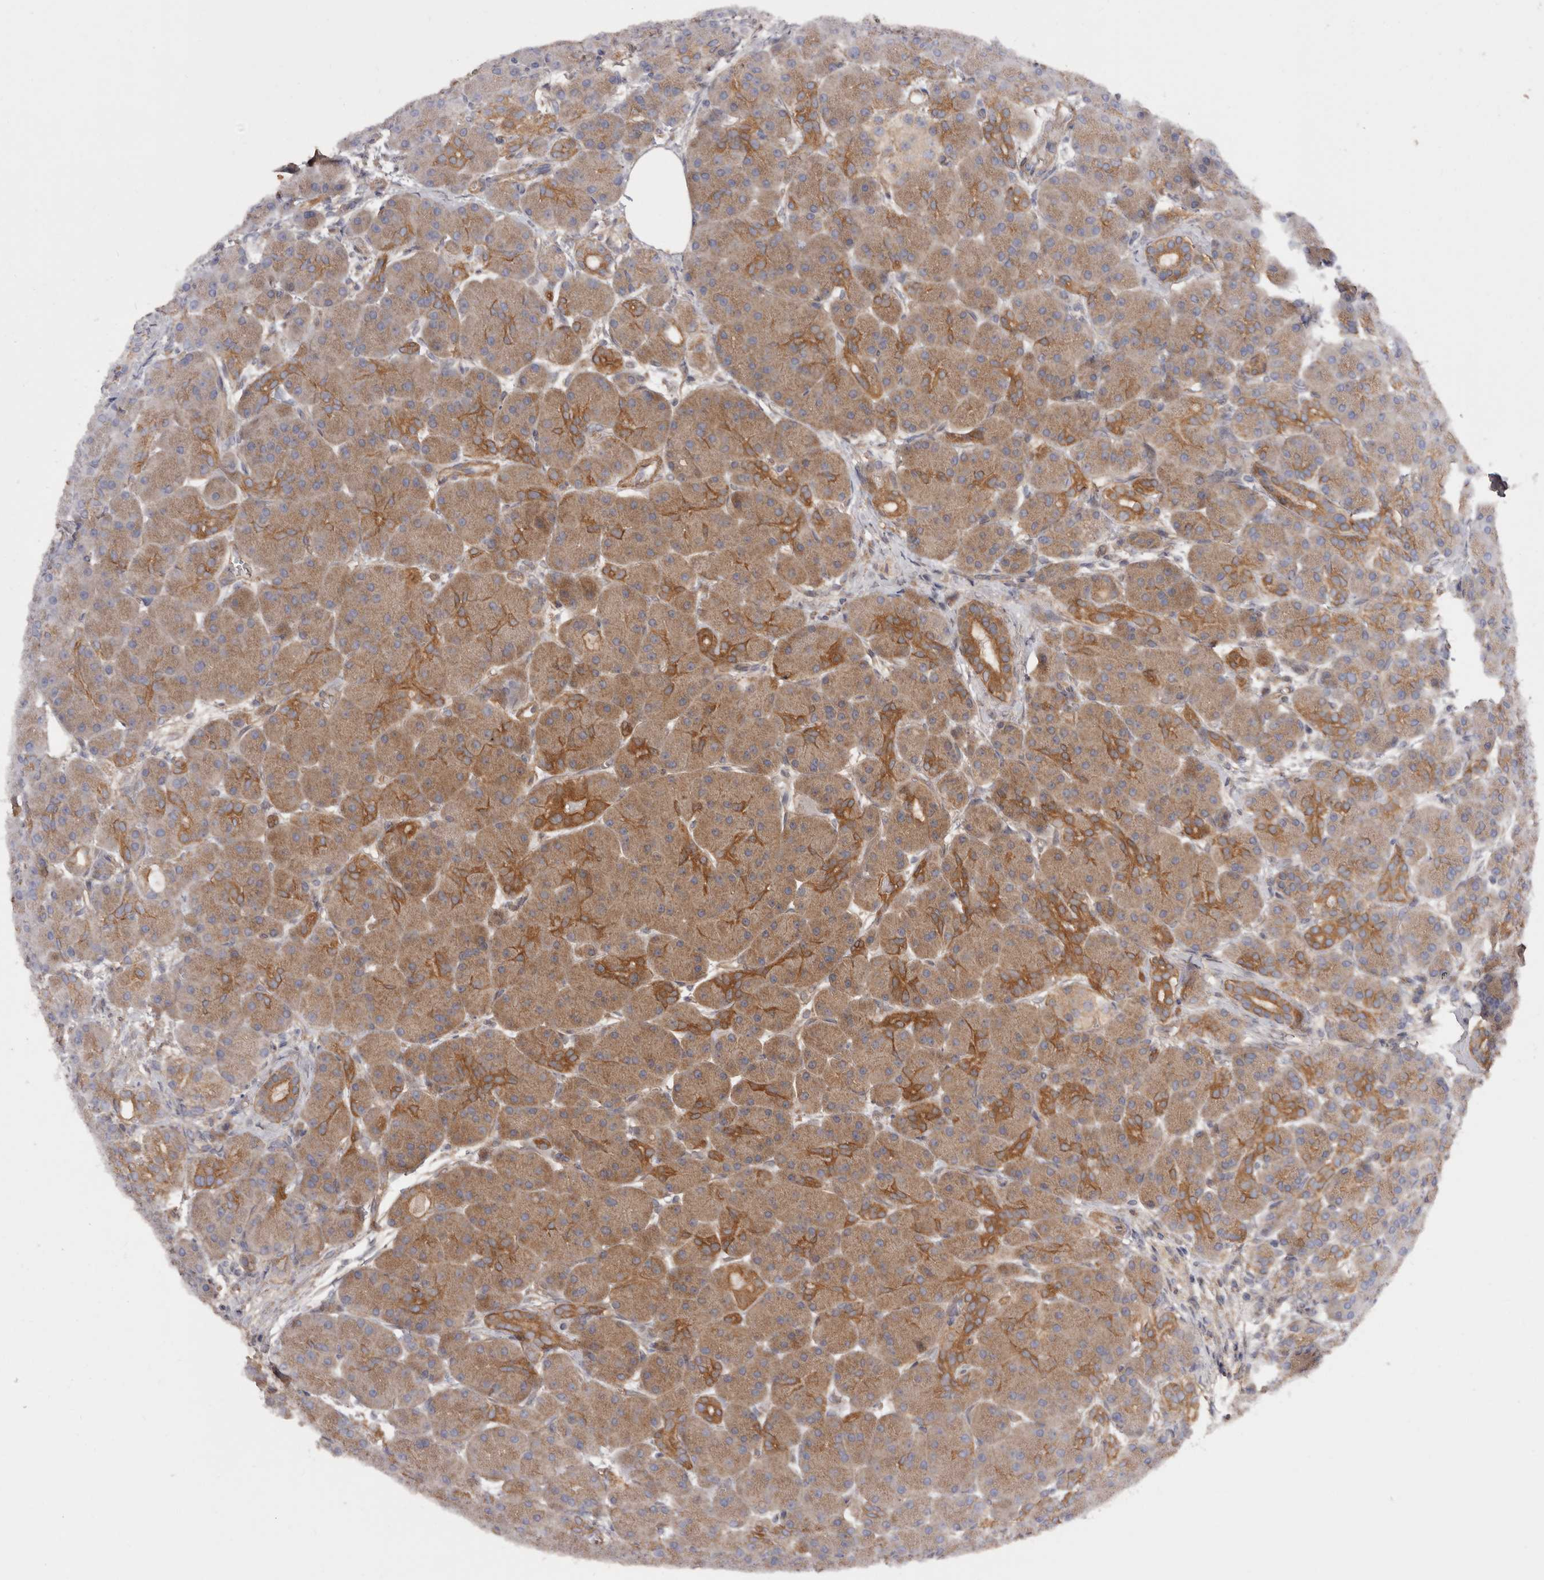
{"staining": {"intensity": "moderate", "quantity": ">75%", "location": "cytoplasmic/membranous"}, "tissue": "pancreas", "cell_type": "Exocrine glandular cells", "image_type": "normal", "snomed": [{"axis": "morphology", "description": "Normal tissue, NOS"}, {"axis": "topography", "description": "Pancreas"}], "caption": "DAB immunohistochemical staining of normal human pancreas reveals moderate cytoplasmic/membranous protein staining in about >75% of exocrine glandular cells.", "gene": "COQ8B", "patient": {"sex": "male", "age": 63}}